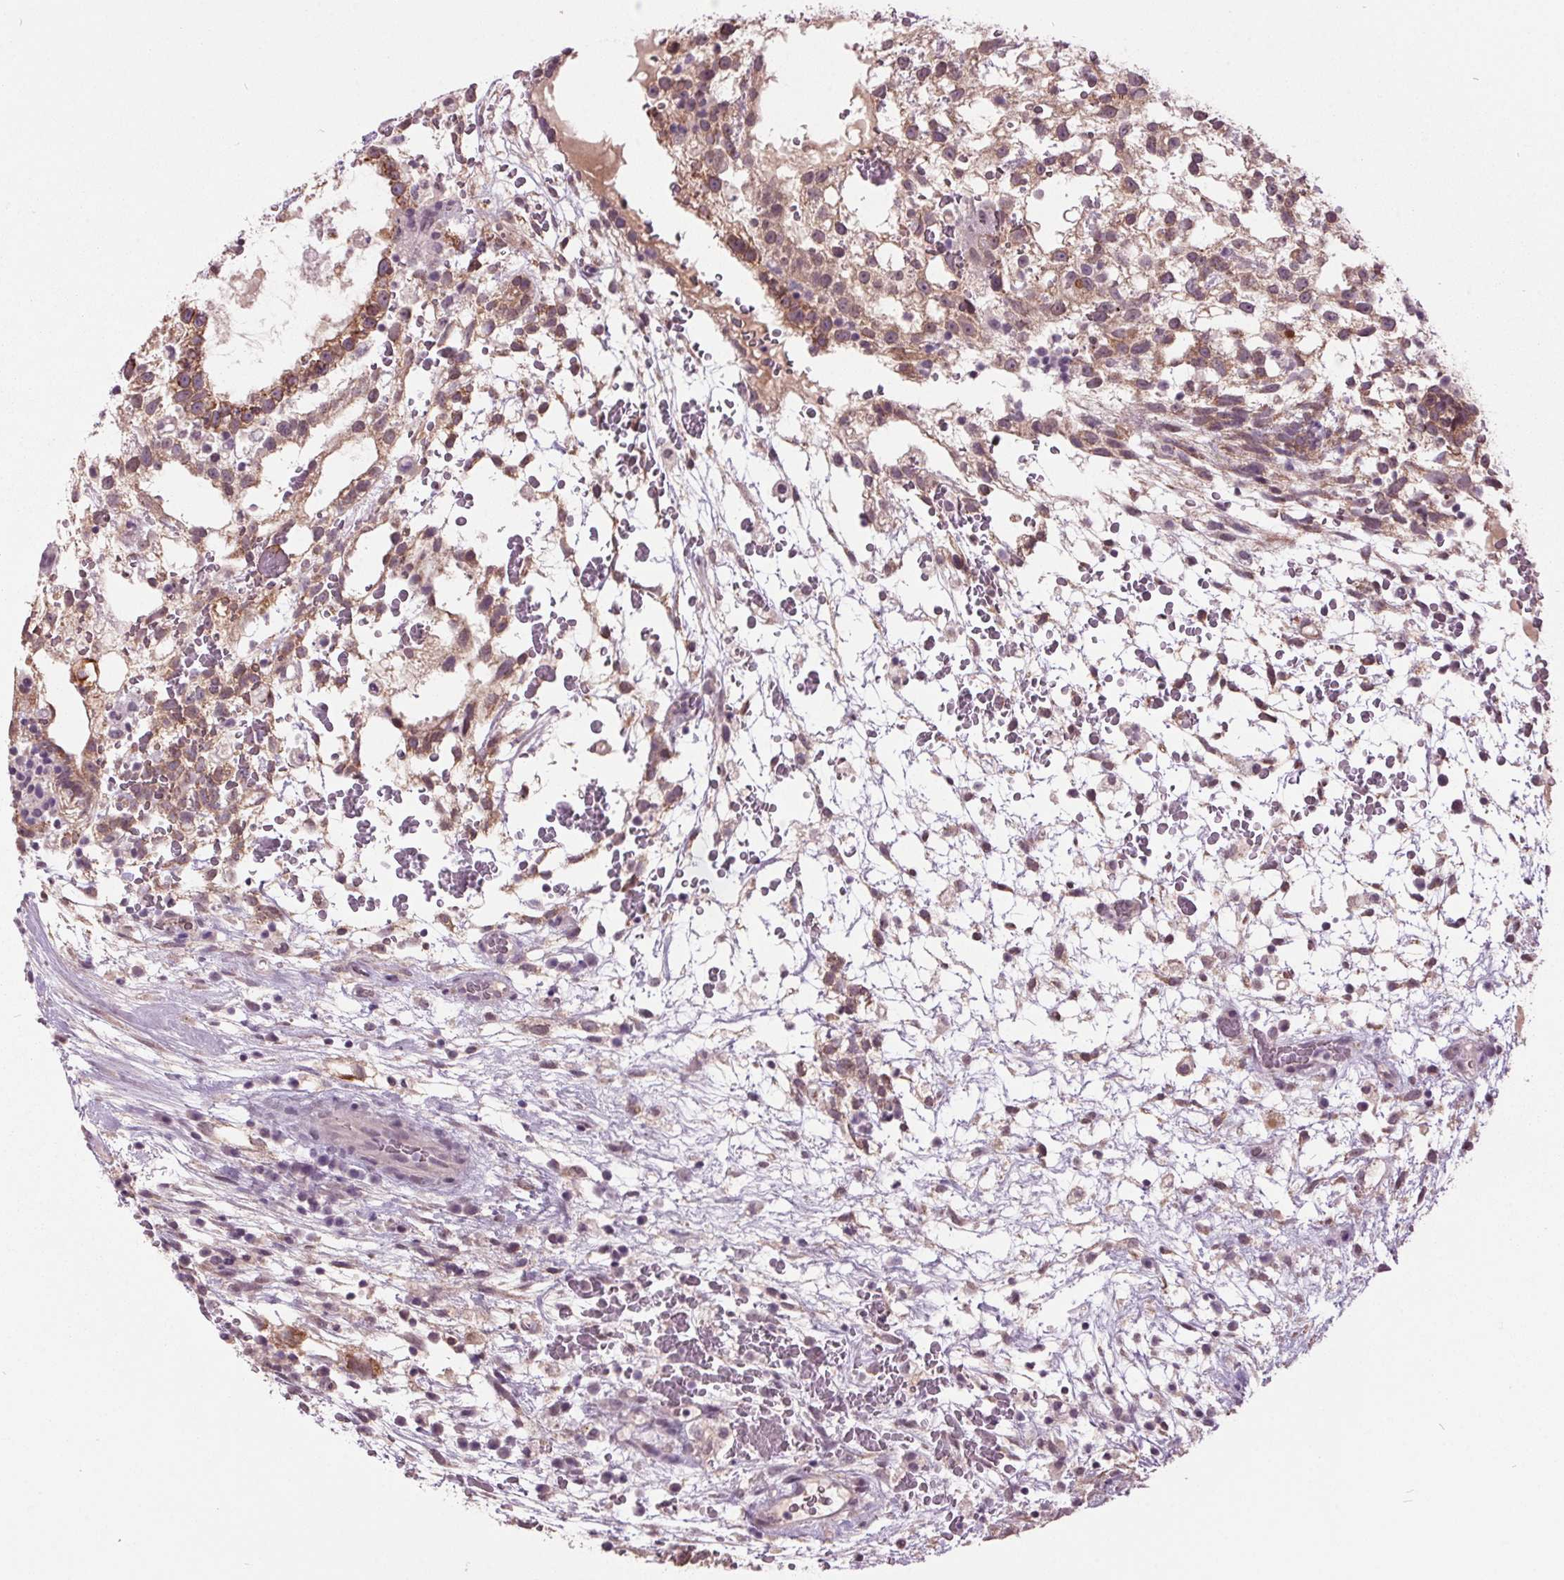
{"staining": {"intensity": "moderate", "quantity": ">75%", "location": "cytoplasmic/membranous"}, "tissue": "testis cancer", "cell_type": "Tumor cells", "image_type": "cancer", "snomed": [{"axis": "morphology", "description": "Normal tissue, NOS"}, {"axis": "morphology", "description": "Carcinoma, Embryonal, NOS"}, {"axis": "topography", "description": "Testis"}], "caption": "A brown stain shows moderate cytoplasmic/membranous positivity of a protein in human testis cancer tumor cells.", "gene": "C2orf16", "patient": {"sex": "male", "age": 32}}